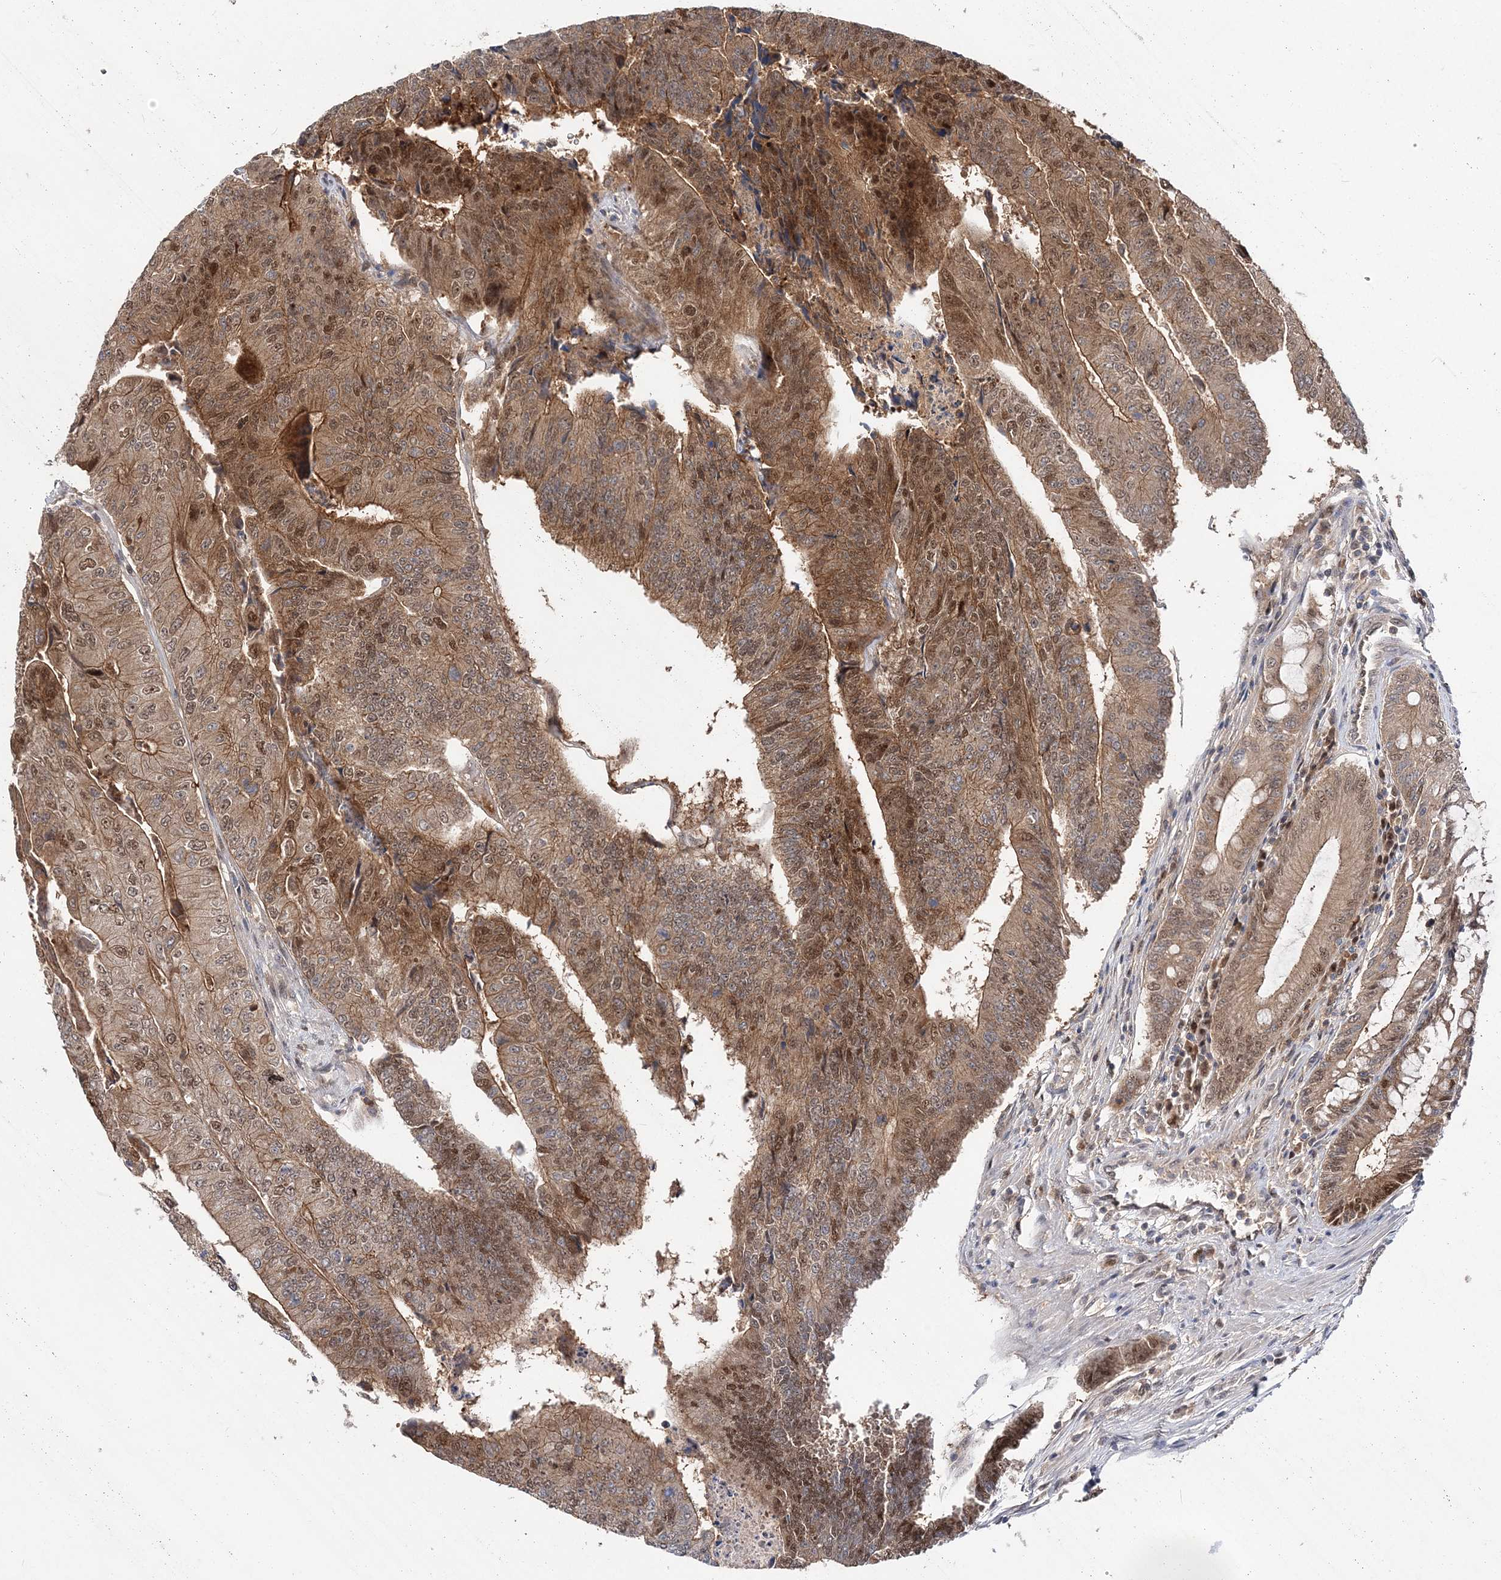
{"staining": {"intensity": "moderate", "quantity": ">75%", "location": "cytoplasmic/membranous,nuclear"}, "tissue": "colorectal cancer", "cell_type": "Tumor cells", "image_type": "cancer", "snomed": [{"axis": "morphology", "description": "Adenocarcinoma, NOS"}, {"axis": "topography", "description": "Colon"}], "caption": "Adenocarcinoma (colorectal) stained for a protein displays moderate cytoplasmic/membranous and nuclear positivity in tumor cells.", "gene": "NIF3L1", "patient": {"sex": "female", "age": 67}}